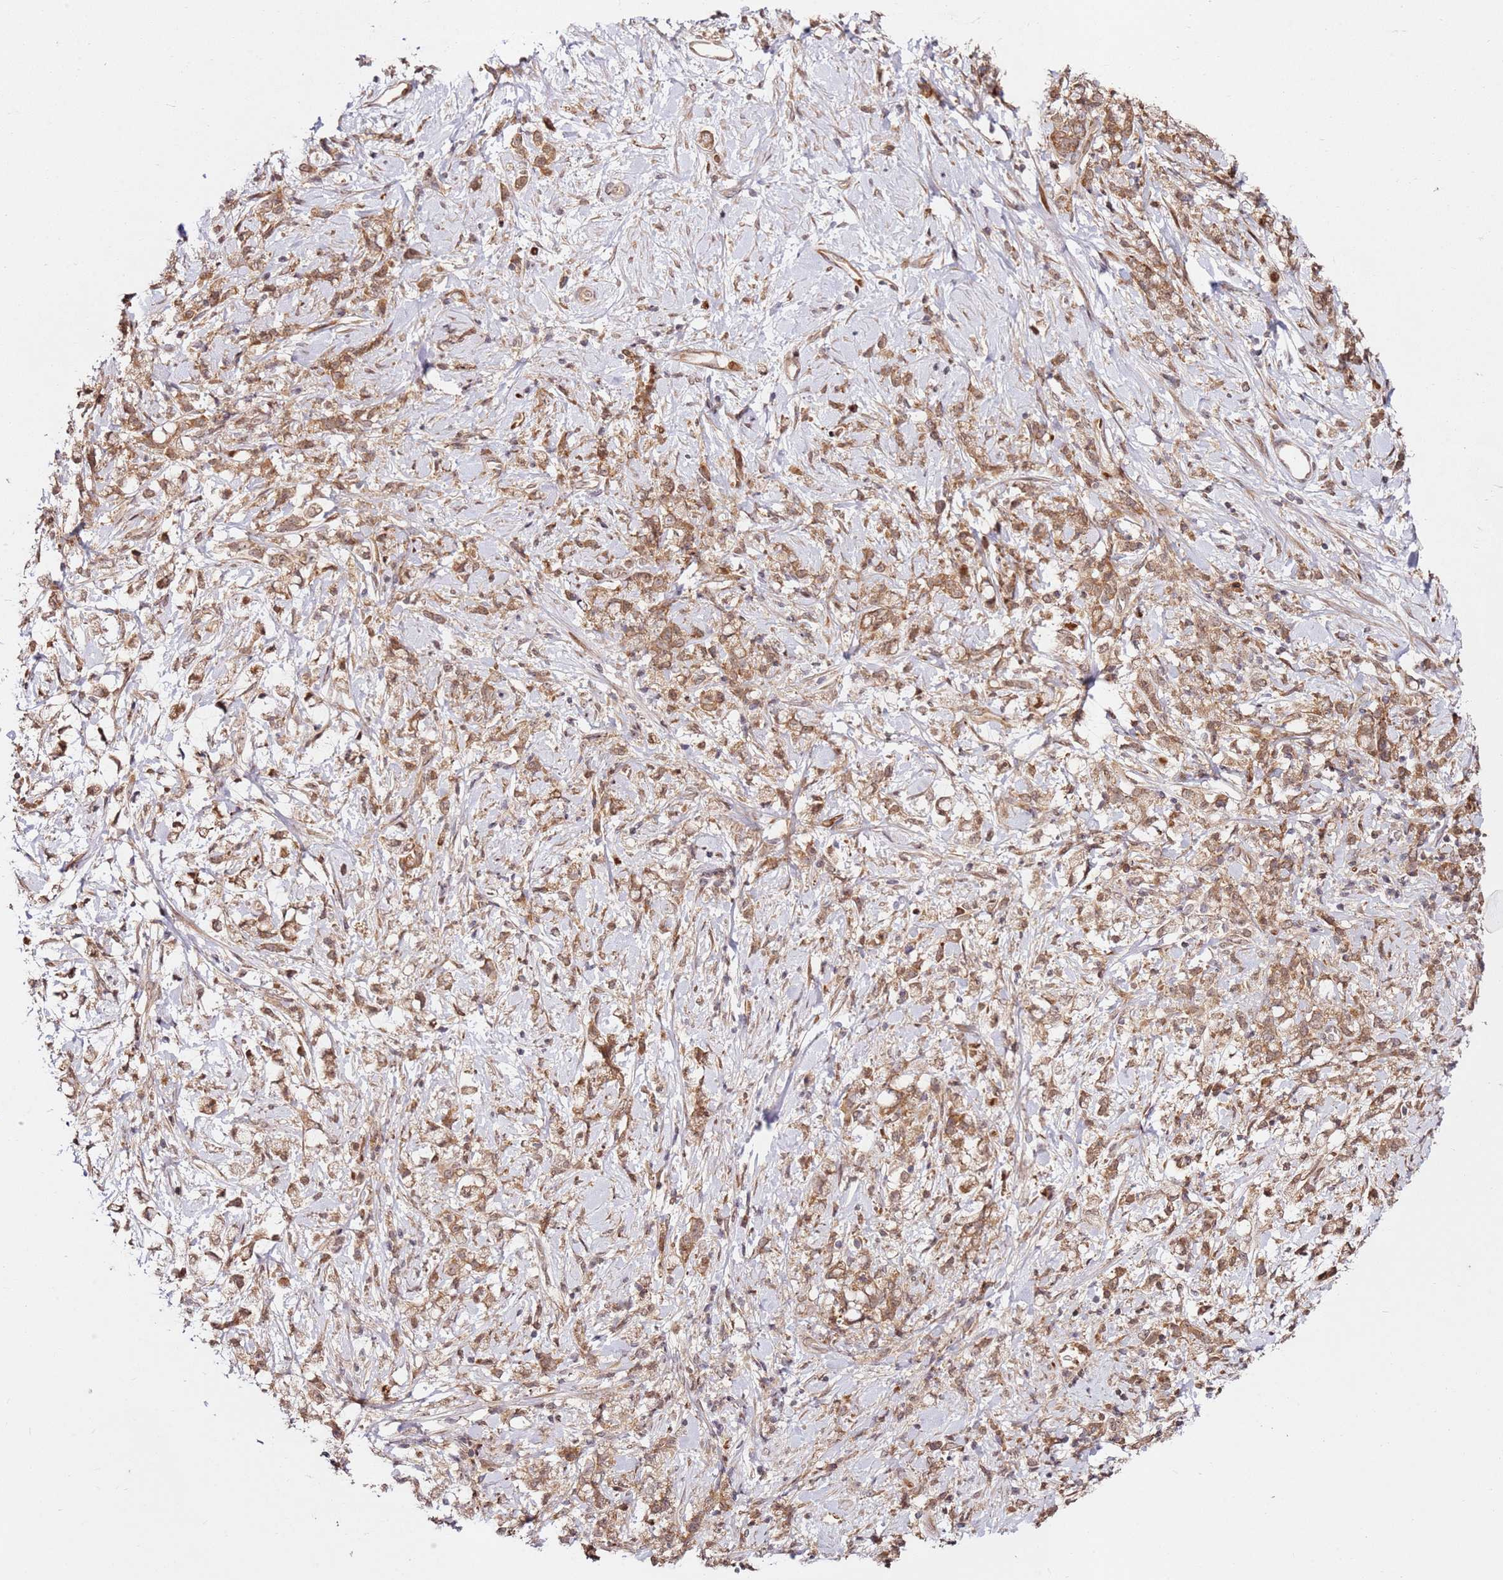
{"staining": {"intensity": "moderate", "quantity": ">75%", "location": "cytoplasmic/membranous"}, "tissue": "stomach cancer", "cell_type": "Tumor cells", "image_type": "cancer", "snomed": [{"axis": "morphology", "description": "Adenocarcinoma, NOS"}, {"axis": "topography", "description": "Stomach"}], "caption": "Immunohistochemistry (IHC) staining of stomach cancer, which exhibits medium levels of moderate cytoplasmic/membranous positivity in approximately >75% of tumor cells indicating moderate cytoplasmic/membranous protein staining. The staining was performed using DAB (3,3'-diaminobenzidine) (brown) for protein detection and nuclei were counterstained in hematoxylin (blue).", "gene": "RPS3A", "patient": {"sex": "female", "age": 60}}